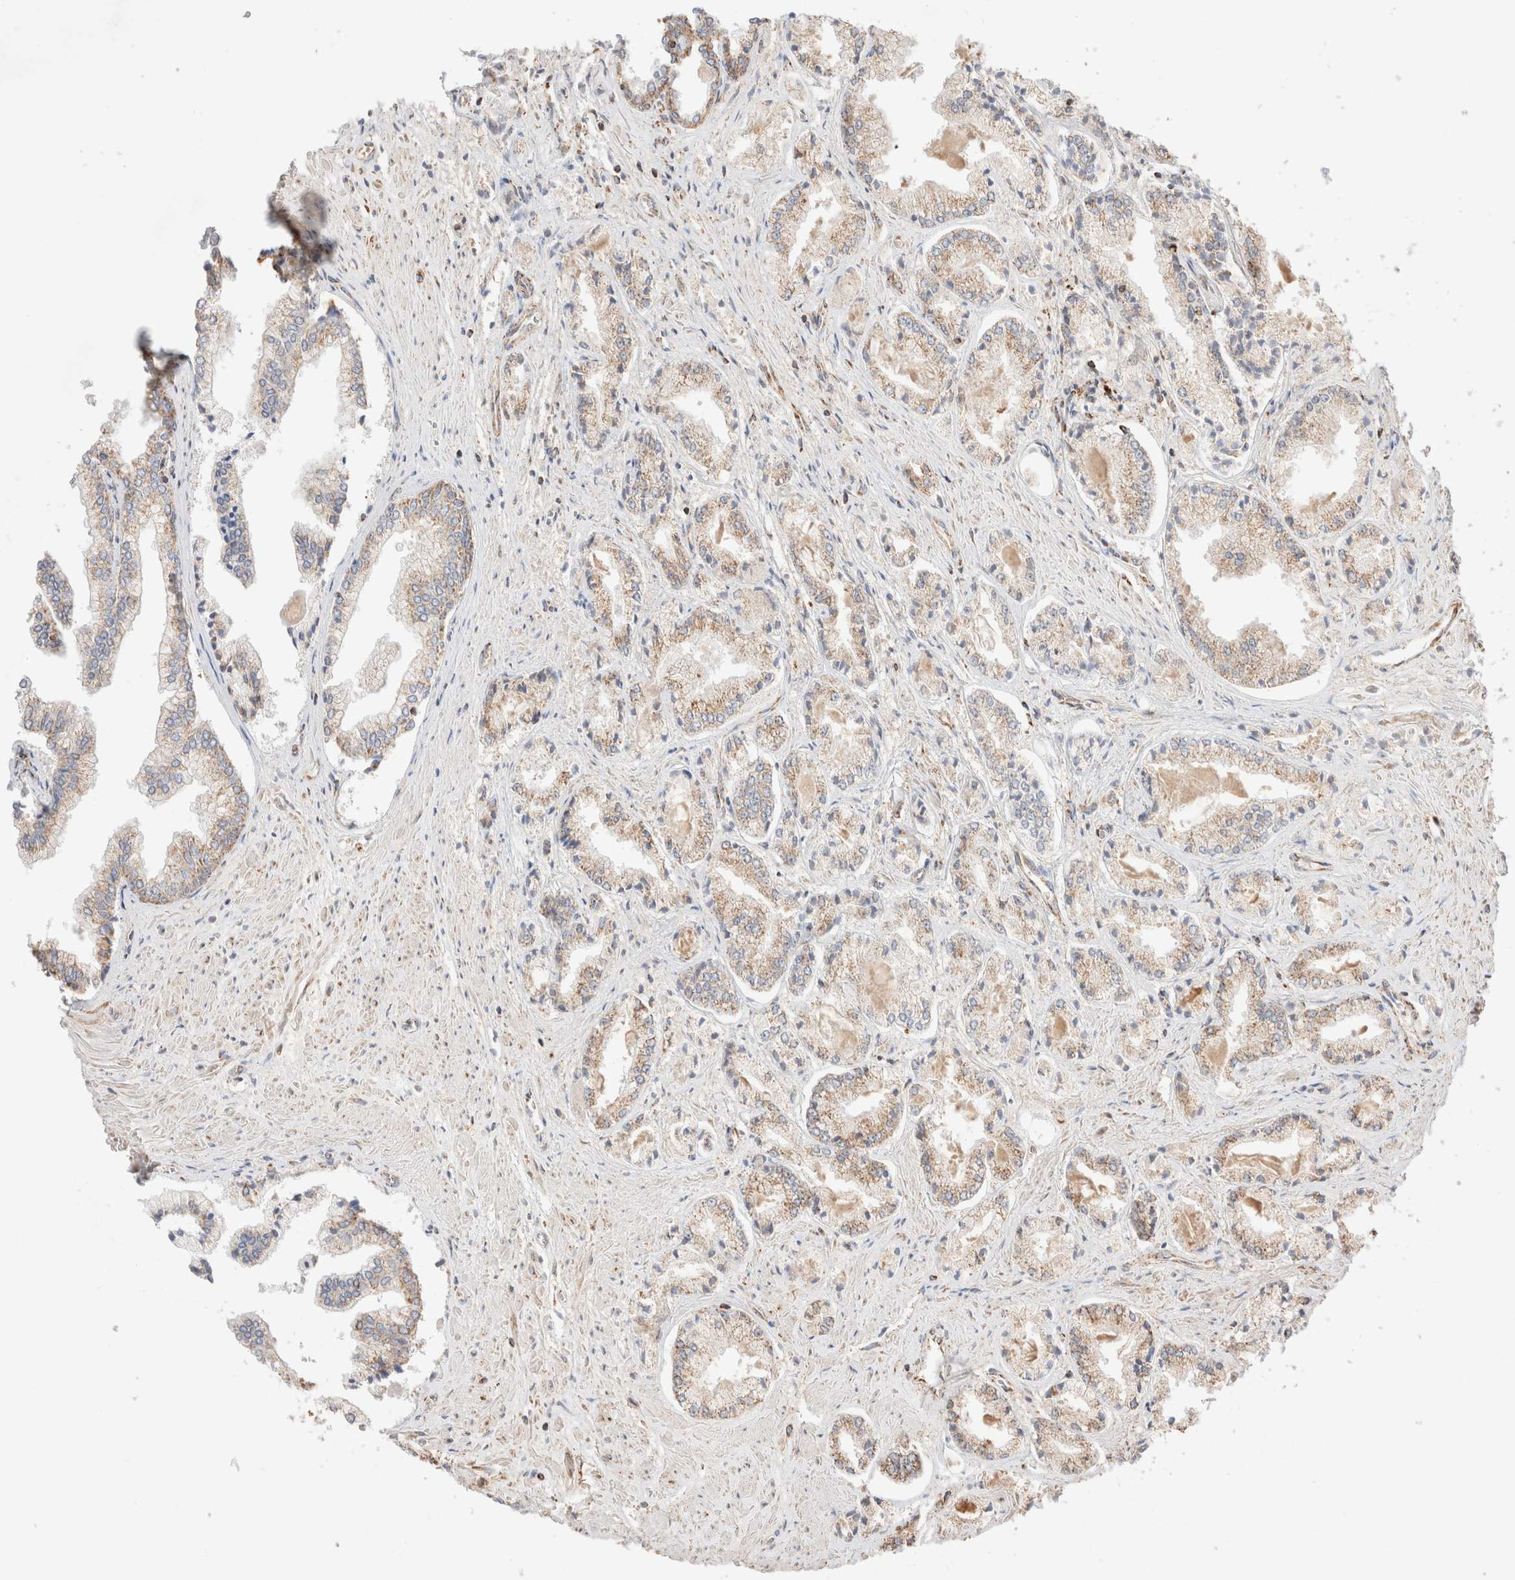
{"staining": {"intensity": "weak", "quantity": "25%-75%", "location": "cytoplasmic/membranous"}, "tissue": "prostate cancer", "cell_type": "Tumor cells", "image_type": "cancer", "snomed": [{"axis": "morphology", "description": "Adenocarcinoma, Low grade"}, {"axis": "topography", "description": "Prostate"}], "caption": "Immunohistochemistry (IHC) of human prostate cancer (adenocarcinoma (low-grade)) exhibits low levels of weak cytoplasmic/membranous positivity in about 25%-75% of tumor cells.", "gene": "TMPPE", "patient": {"sex": "male", "age": 52}}